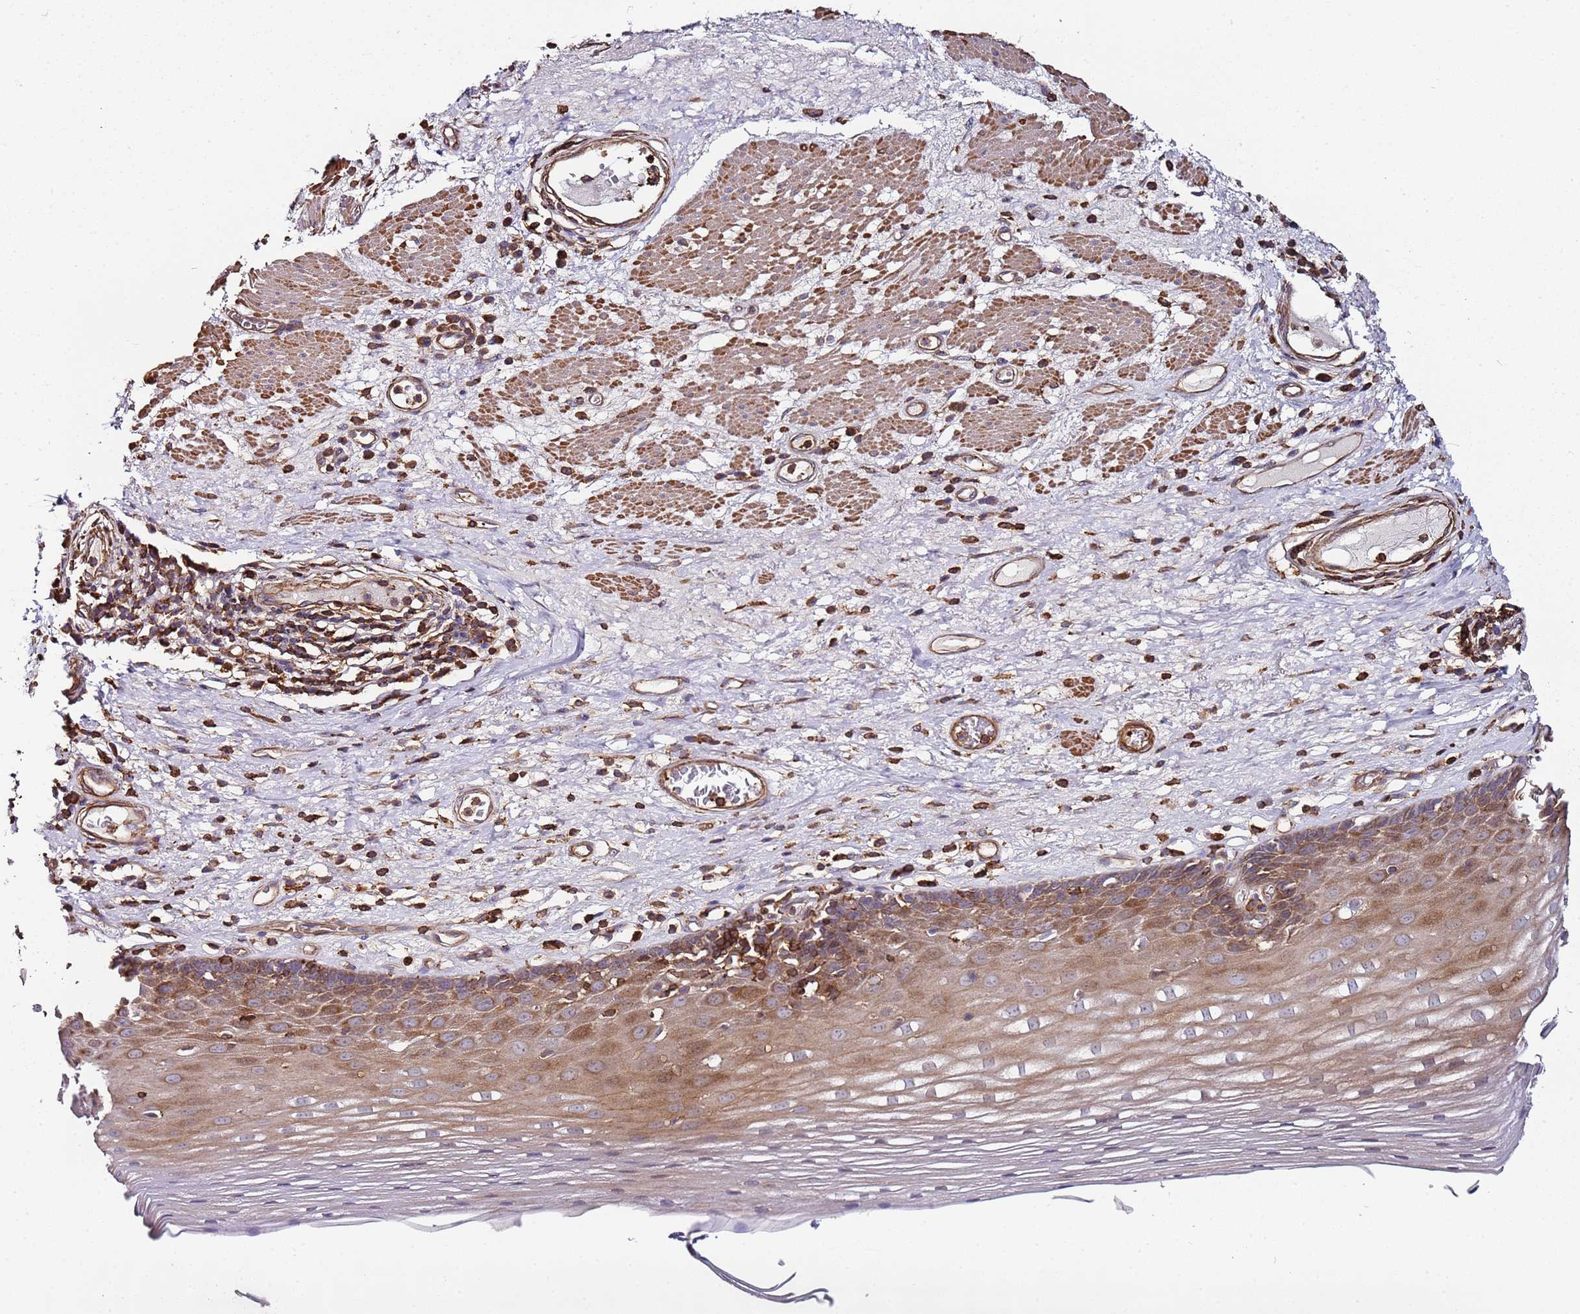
{"staining": {"intensity": "moderate", "quantity": "25%-75%", "location": "cytoplasmic/membranous"}, "tissue": "esophagus", "cell_type": "Squamous epithelial cells", "image_type": "normal", "snomed": [{"axis": "morphology", "description": "Normal tissue, NOS"}, {"axis": "topography", "description": "Esophagus"}], "caption": "This histopathology image demonstrates IHC staining of normal human esophagus, with medium moderate cytoplasmic/membranous positivity in about 25%-75% of squamous epithelial cells.", "gene": "CYP2U1", "patient": {"sex": "male", "age": 62}}